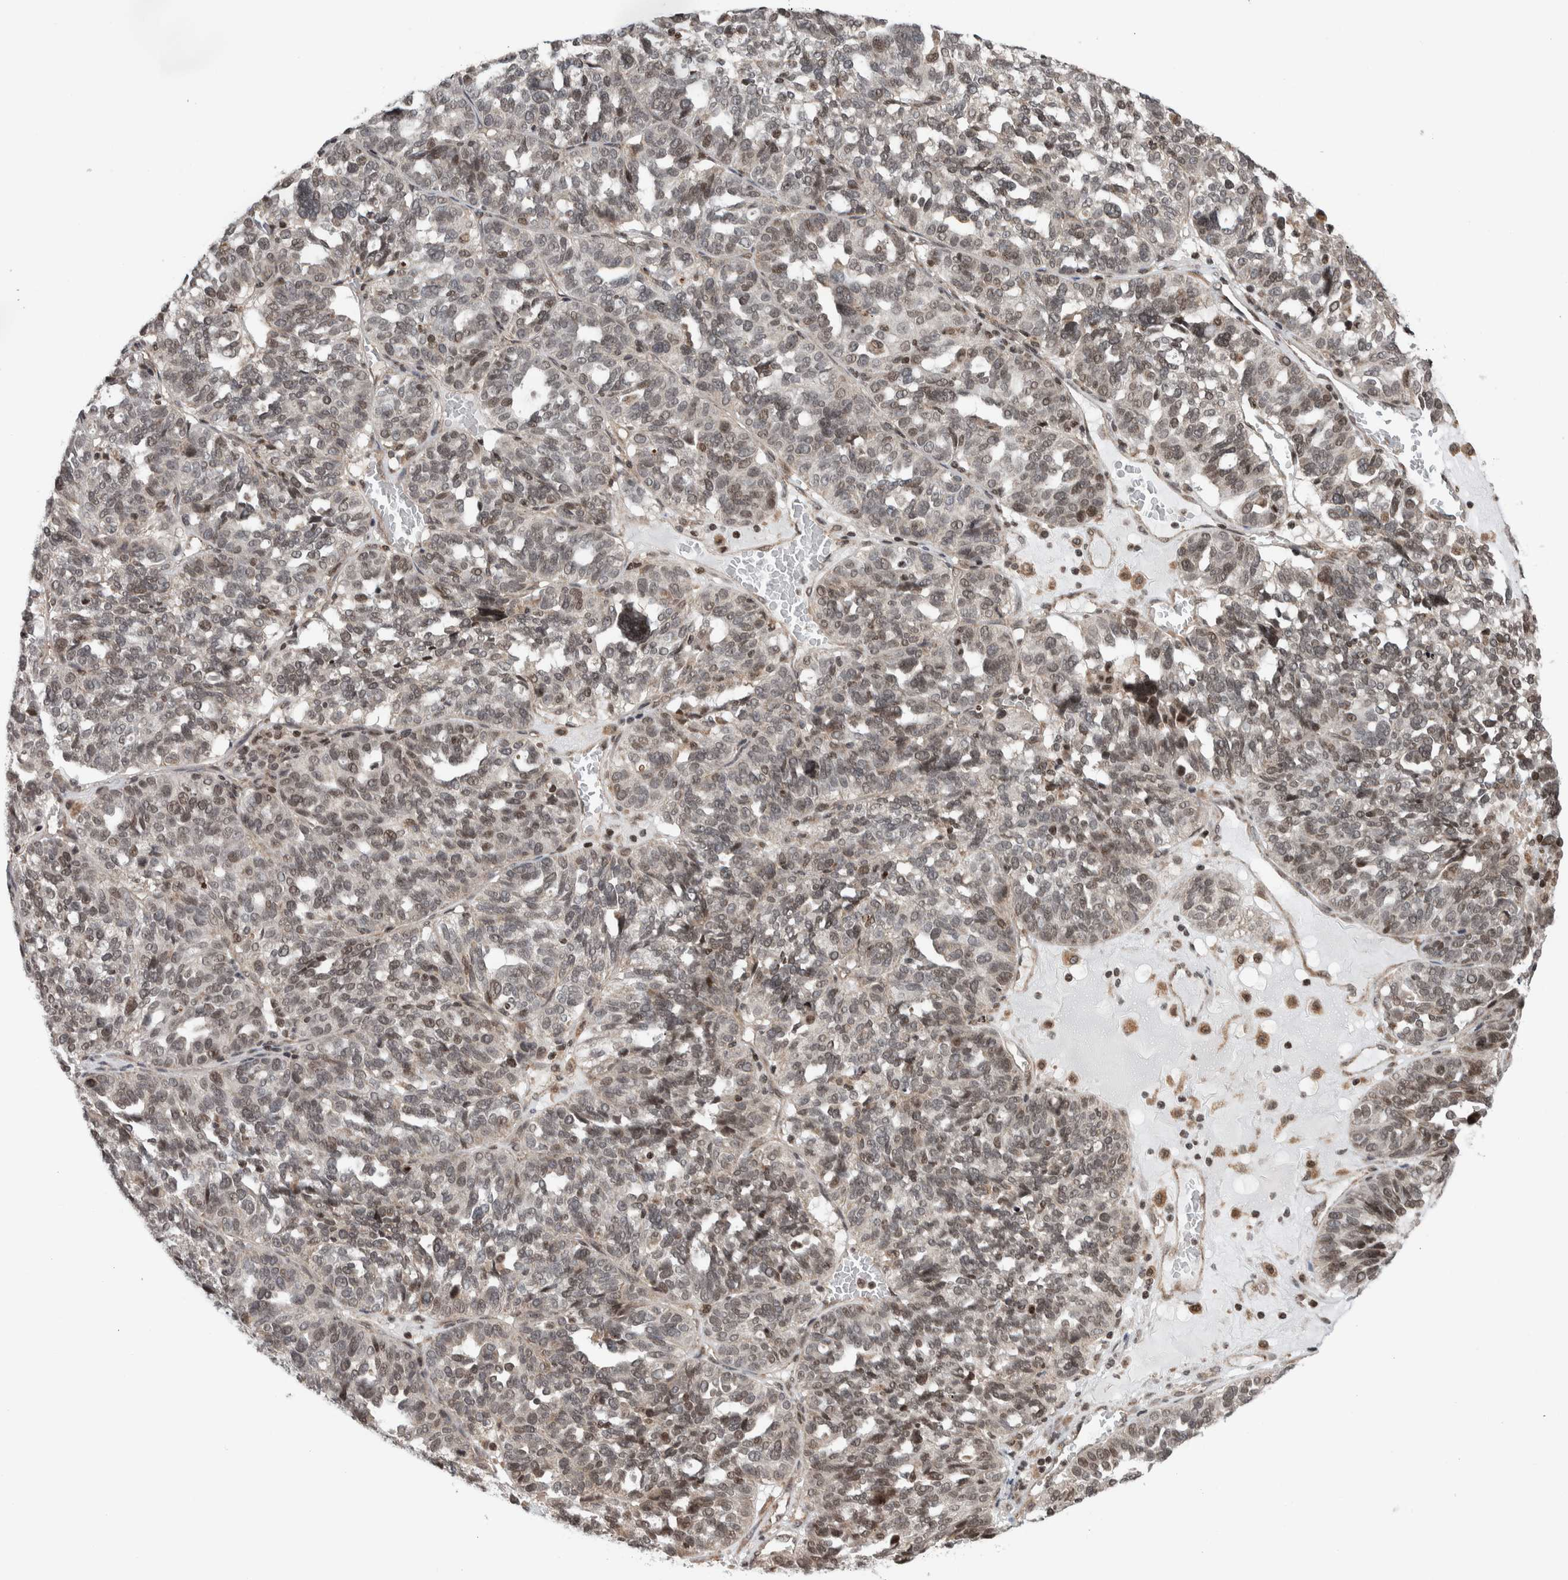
{"staining": {"intensity": "weak", "quantity": "25%-75%", "location": "nuclear"}, "tissue": "ovarian cancer", "cell_type": "Tumor cells", "image_type": "cancer", "snomed": [{"axis": "morphology", "description": "Cystadenocarcinoma, serous, NOS"}, {"axis": "topography", "description": "Ovary"}], "caption": "A histopathology image of human ovarian cancer (serous cystadenocarcinoma) stained for a protein reveals weak nuclear brown staining in tumor cells.", "gene": "NPLOC4", "patient": {"sex": "female", "age": 59}}